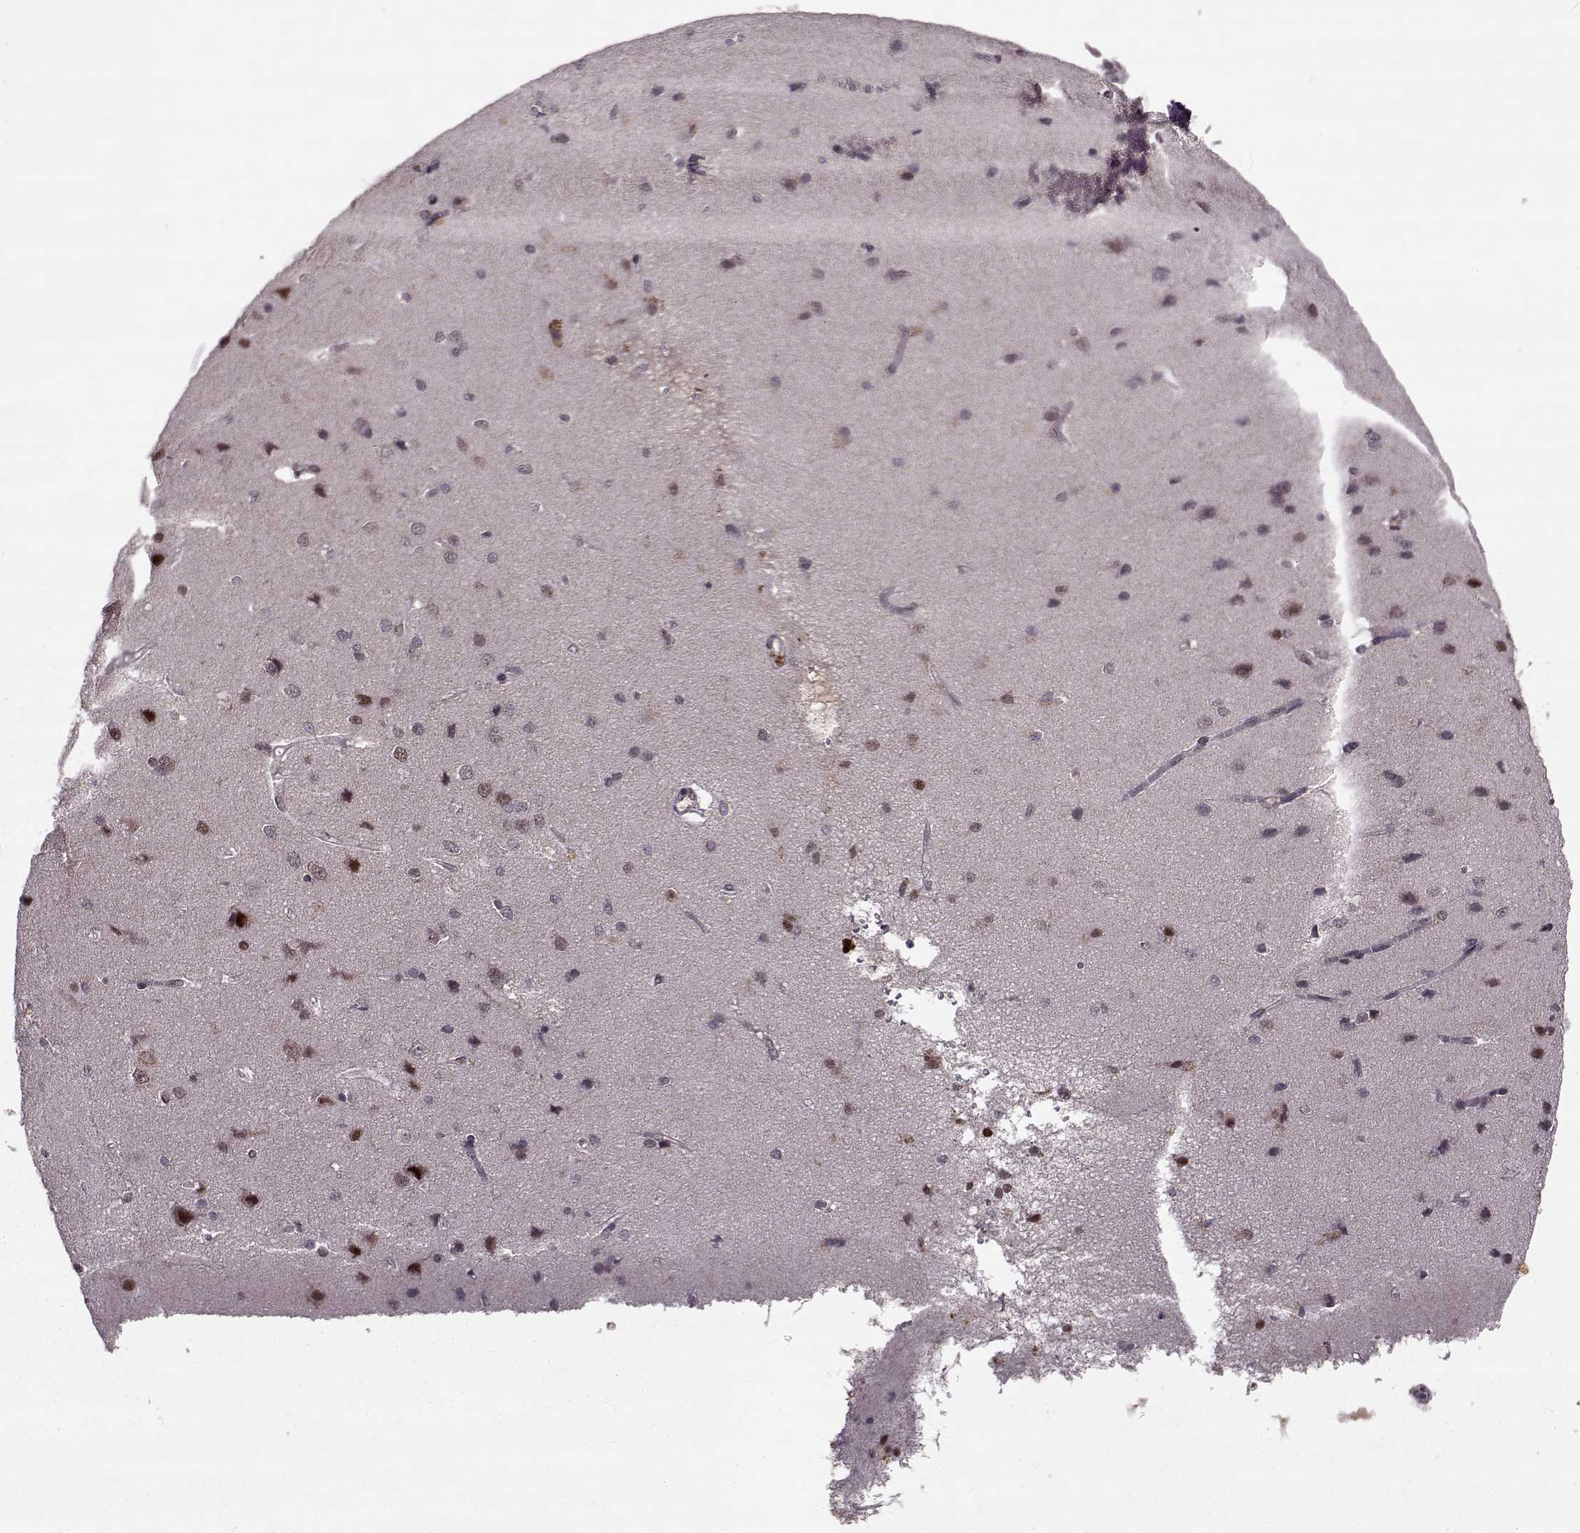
{"staining": {"intensity": "negative", "quantity": "none", "location": "none"}, "tissue": "cerebral cortex", "cell_type": "Endothelial cells", "image_type": "normal", "snomed": [{"axis": "morphology", "description": "Normal tissue, NOS"}, {"axis": "topography", "description": "Cerebral cortex"}], "caption": "The image demonstrates no staining of endothelial cells in unremarkable cerebral cortex. Brightfield microscopy of immunohistochemistry stained with DAB (brown) and hematoxylin (blue), captured at high magnification.", "gene": "PSMA7", "patient": {"sex": "male", "age": 37}}